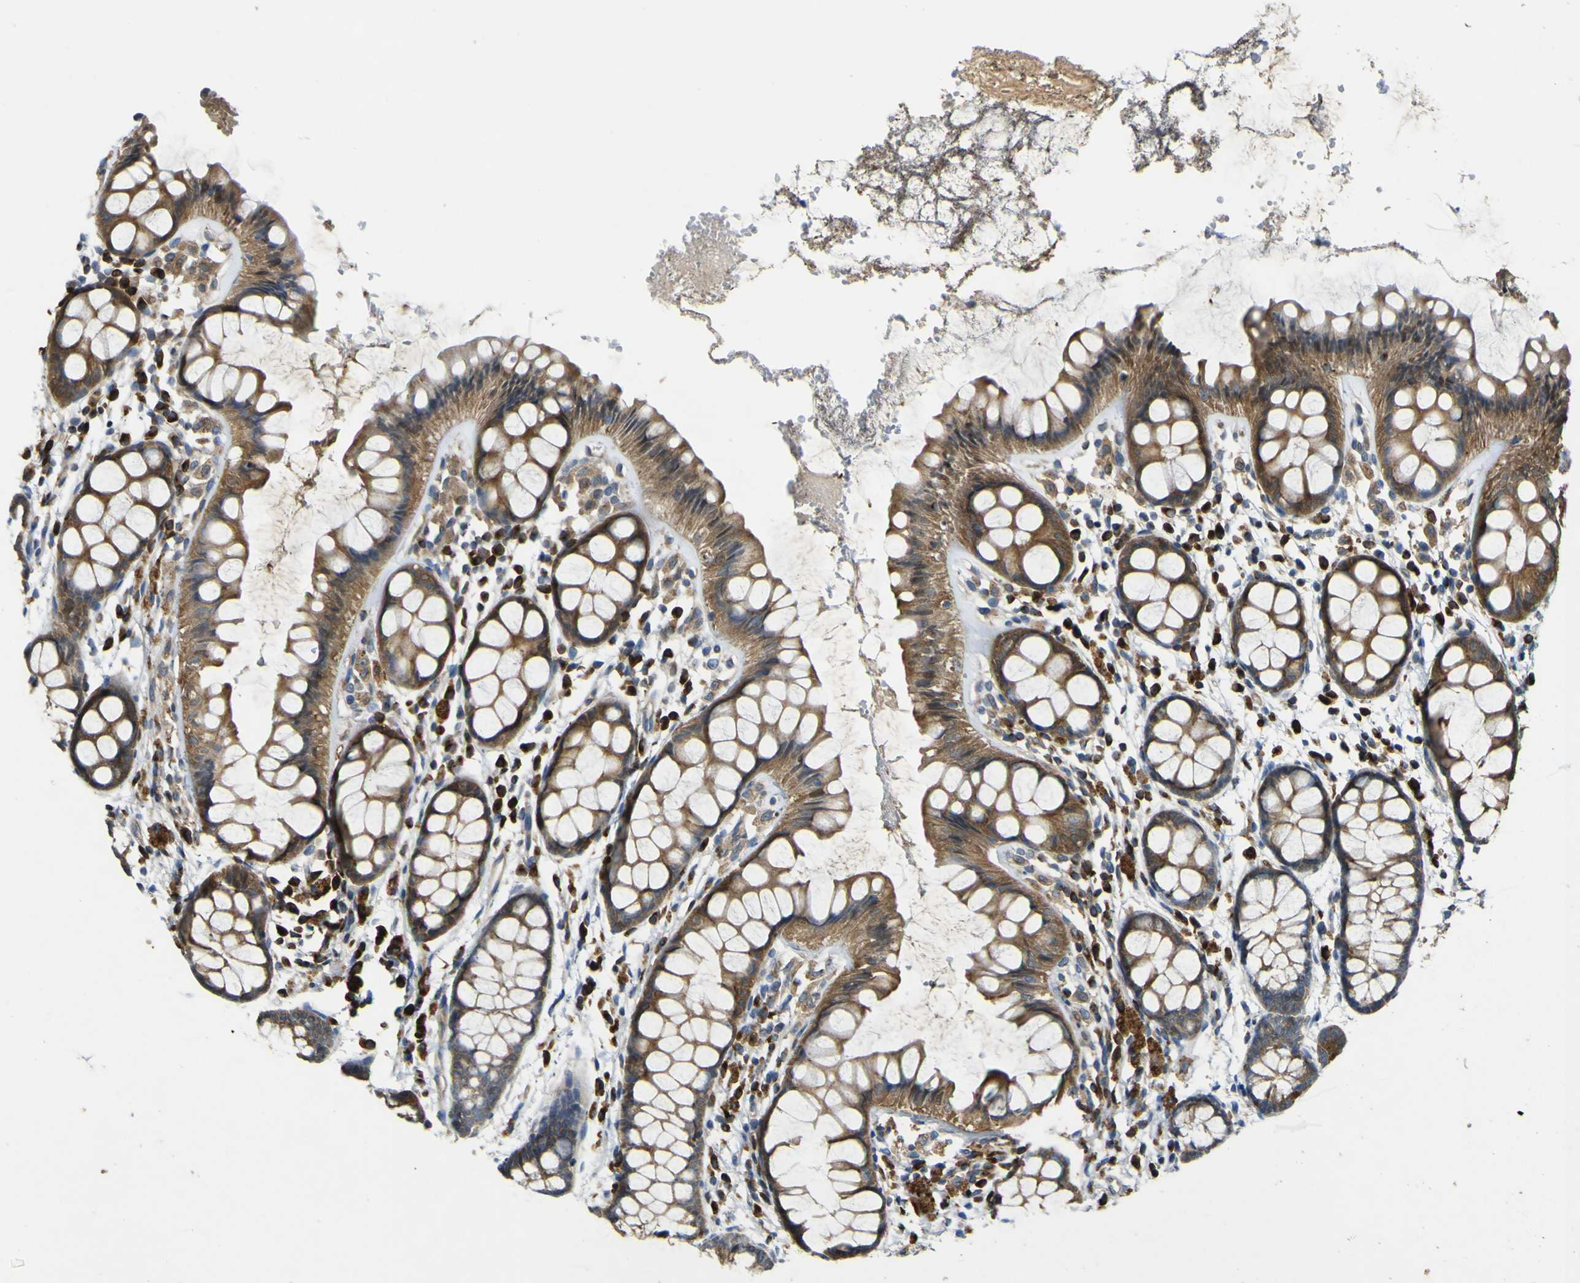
{"staining": {"intensity": "strong", "quantity": "25%-75%", "location": "cytoplasmic/membranous"}, "tissue": "rectum", "cell_type": "Glandular cells", "image_type": "normal", "snomed": [{"axis": "morphology", "description": "Normal tissue, NOS"}, {"axis": "topography", "description": "Rectum"}], "caption": "Immunohistochemical staining of unremarkable human rectum shows strong cytoplasmic/membranous protein expression in approximately 25%-75% of glandular cells. The staining was performed using DAB, with brown indicating positive protein expression. Nuclei are stained blue with hematoxylin.", "gene": "EML2", "patient": {"sex": "female", "age": 66}}